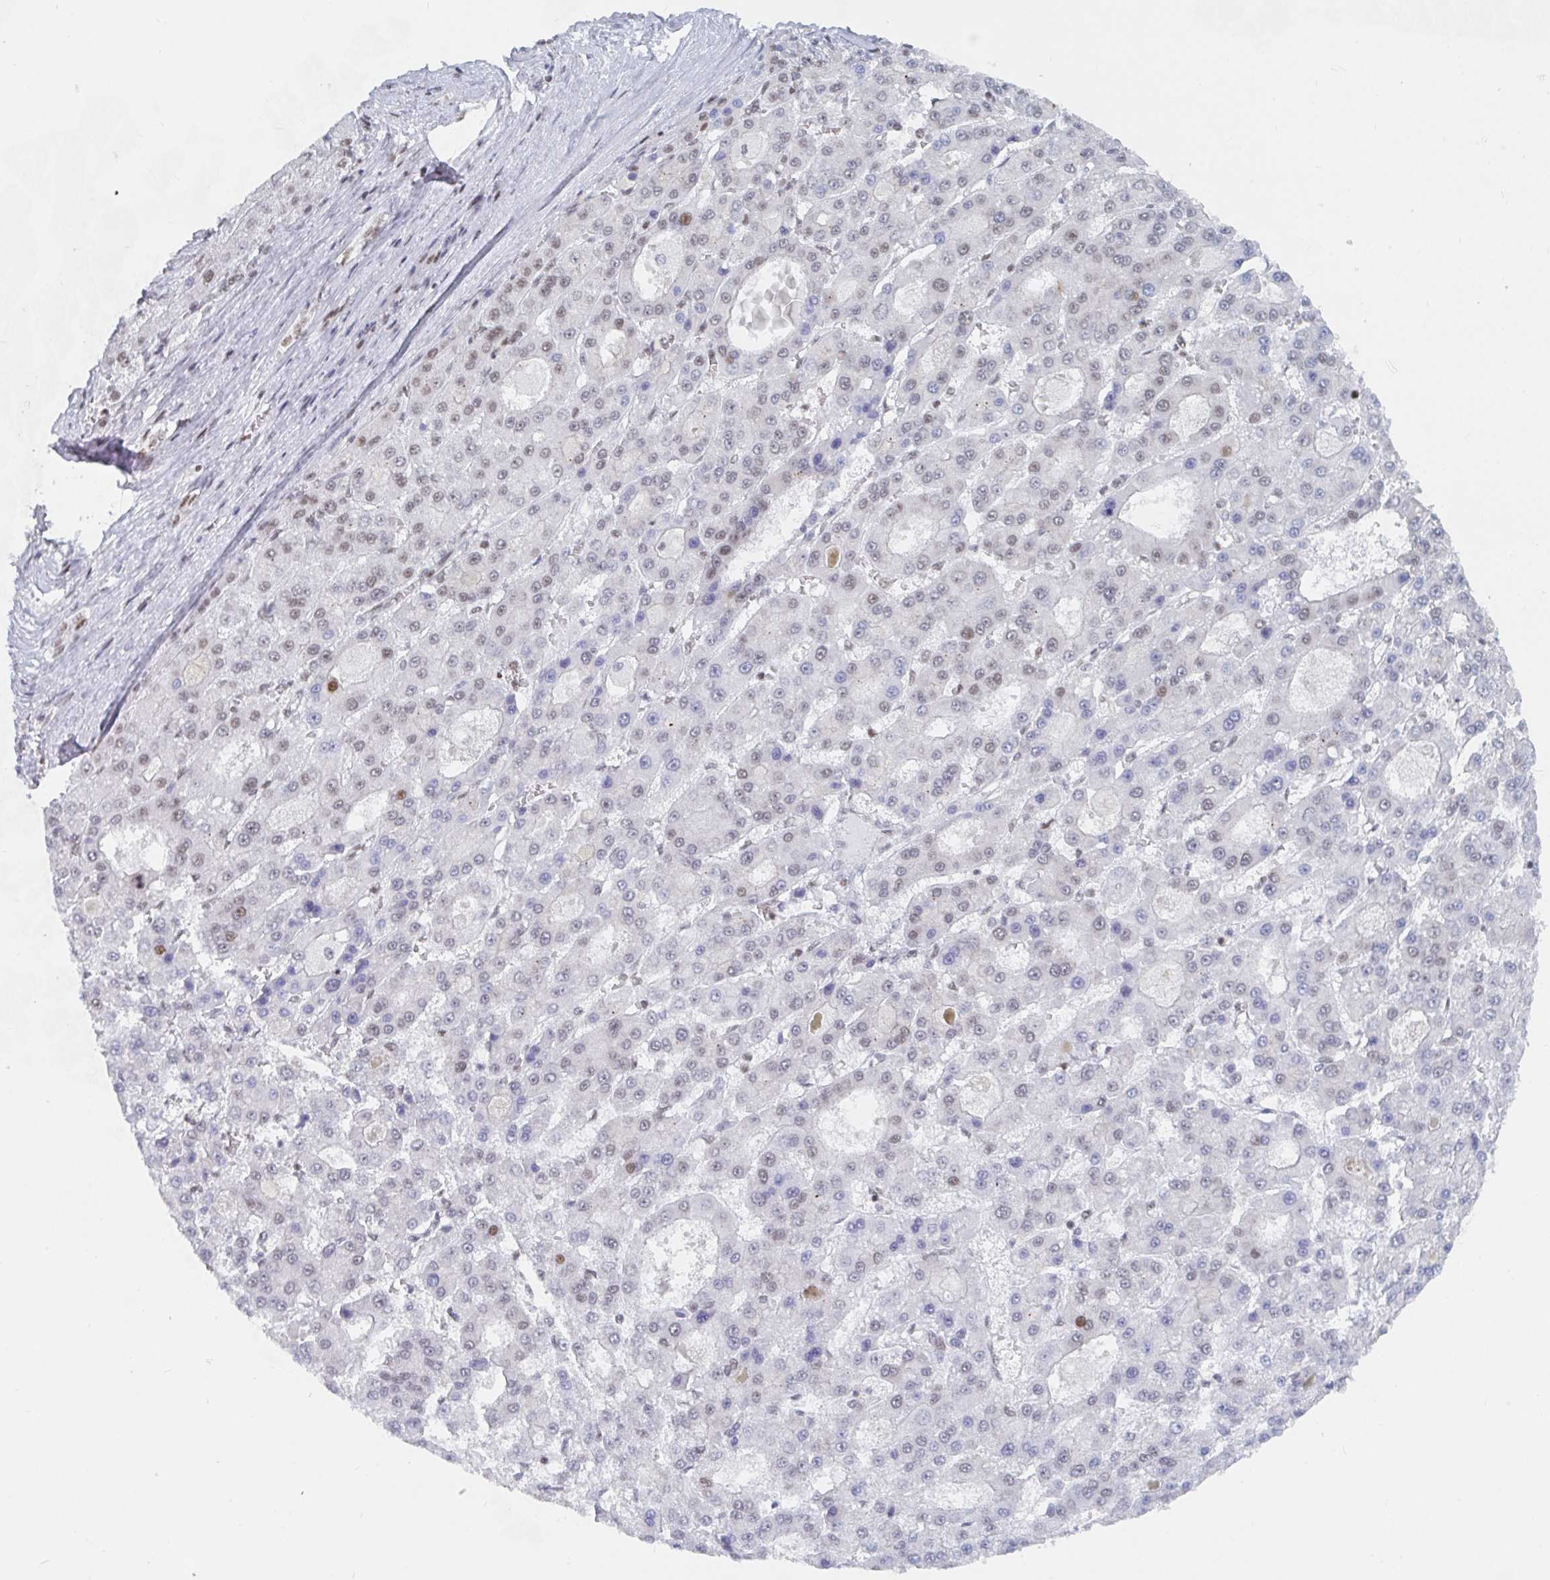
{"staining": {"intensity": "negative", "quantity": "none", "location": "none"}, "tissue": "liver cancer", "cell_type": "Tumor cells", "image_type": "cancer", "snomed": [{"axis": "morphology", "description": "Carcinoma, Hepatocellular, NOS"}, {"axis": "topography", "description": "Liver"}], "caption": "Hepatocellular carcinoma (liver) stained for a protein using IHC shows no positivity tumor cells.", "gene": "EWSR1", "patient": {"sex": "male", "age": 70}}